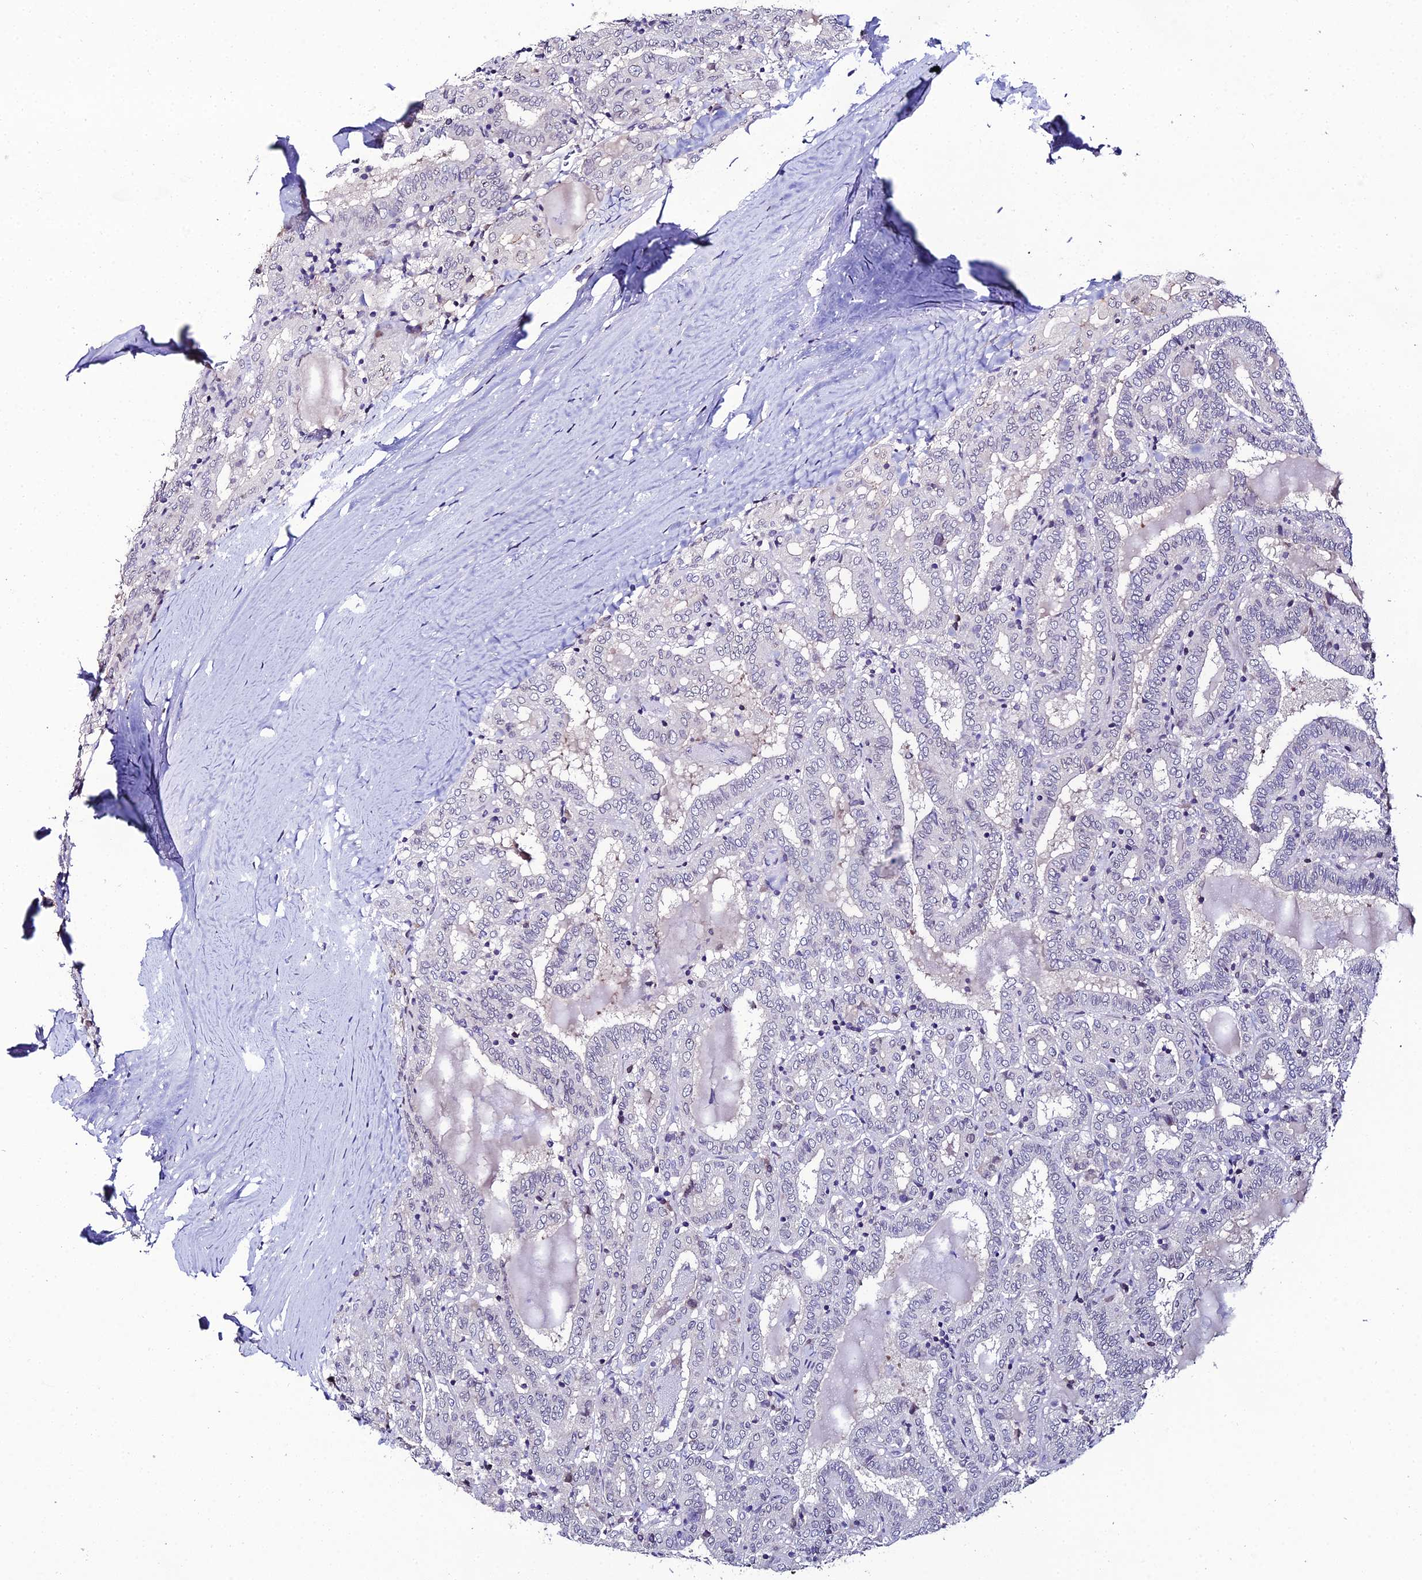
{"staining": {"intensity": "weak", "quantity": "<25%", "location": "nuclear"}, "tissue": "thyroid cancer", "cell_type": "Tumor cells", "image_type": "cancer", "snomed": [{"axis": "morphology", "description": "Papillary adenocarcinoma, NOS"}, {"axis": "topography", "description": "Thyroid gland"}], "caption": "Immunohistochemistry of human thyroid cancer displays no staining in tumor cells.", "gene": "DDX19A", "patient": {"sex": "female", "age": 72}}